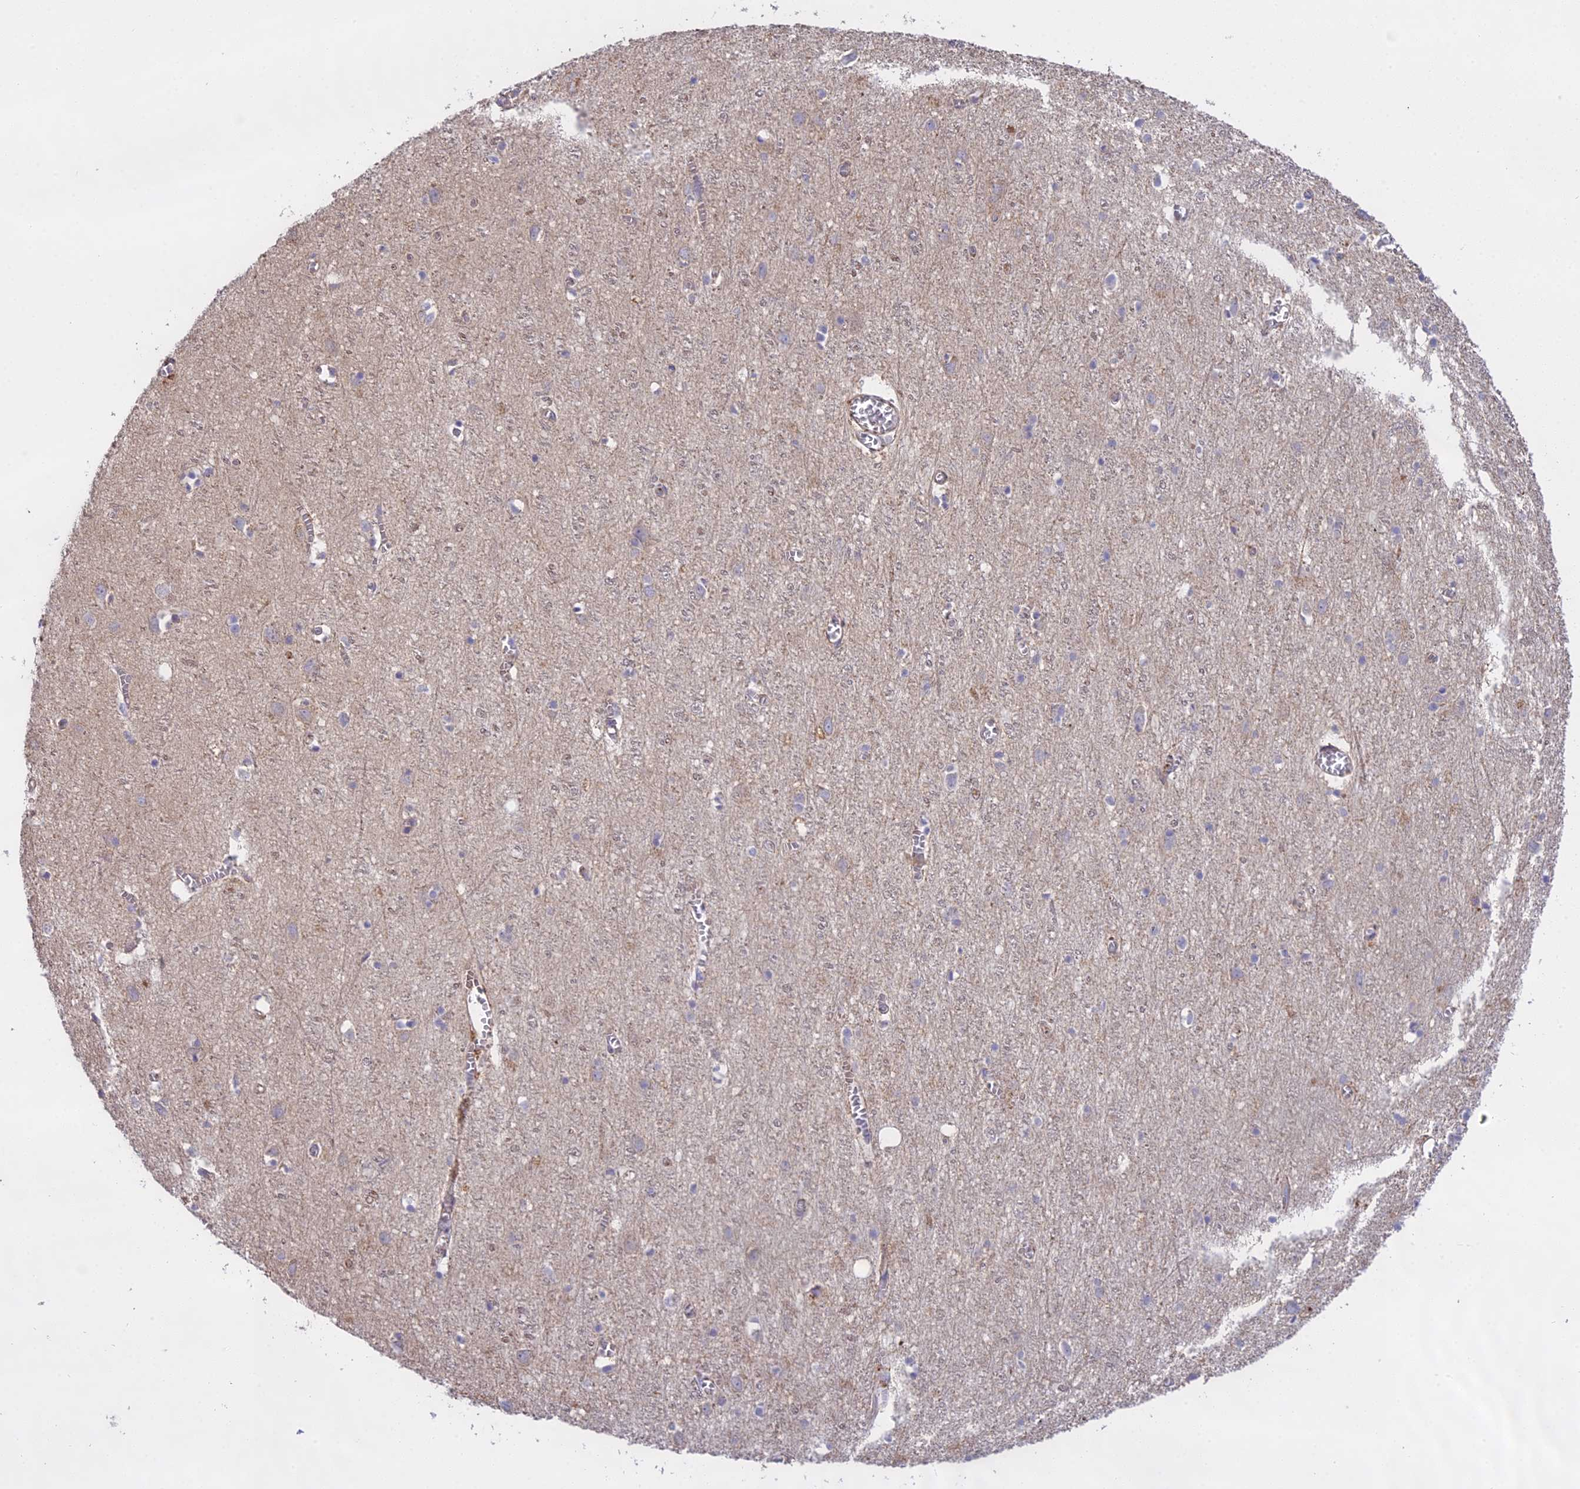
{"staining": {"intensity": "negative", "quantity": "none", "location": "none"}, "tissue": "cerebral cortex", "cell_type": "Endothelial cells", "image_type": "normal", "snomed": [{"axis": "morphology", "description": "Normal tissue, NOS"}, {"axis": "topography", "description": "Cerebral cortex"}], "caption": "Immunohistochemistry histopathology image of normal cerebral cortex stained for a protein (brown), which shows no expression in endothelial cells. Brightfield microscopy of immunohistochemistry stained with DAB (3,3'-diaminobenzidine) (brown) and hematoxylin (blue), captured at high magnification.", "gene": "CFAP119", "patient": {"sex": "female", "age": 64}}